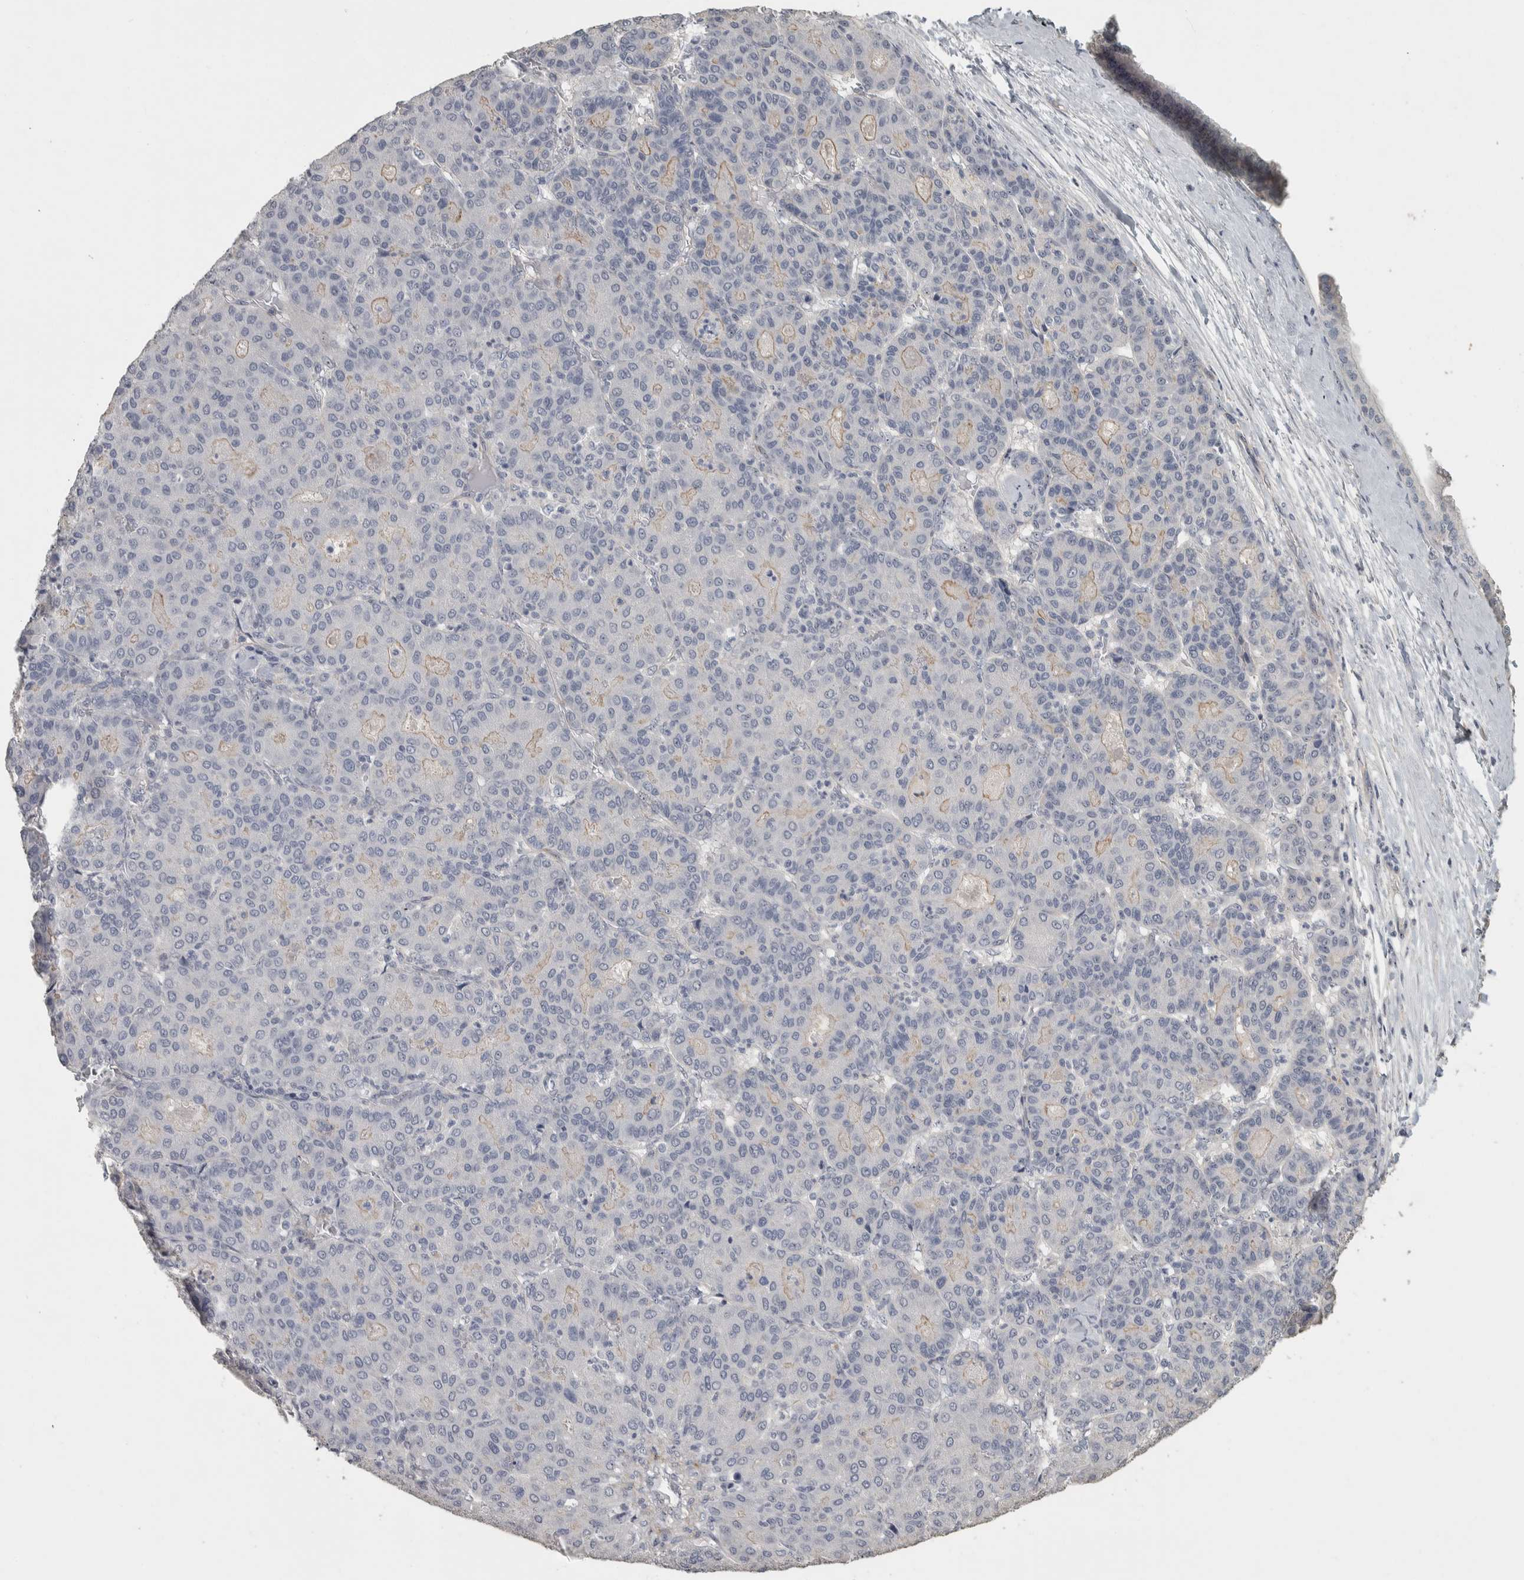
{"staining": {"intensity": "weak", "quantity": "<25%", "location": "nuclear"}, "tissue": "liver cancer", "cell_type": "Tumor cells", "image_type": "cancer", "snomed": [{"axis": "morphology", "description": "Carcinoma, Hepatocellular, NOS"}, {"axis": "topography", "description": "Liver"}], "caption": "Liver hepatocellular carcinoma was stained to show a protein in brown. There is no significant expression in tumor cells.", "gene": "DCAF10", "patient": {"sex": "male", "age": 65}}